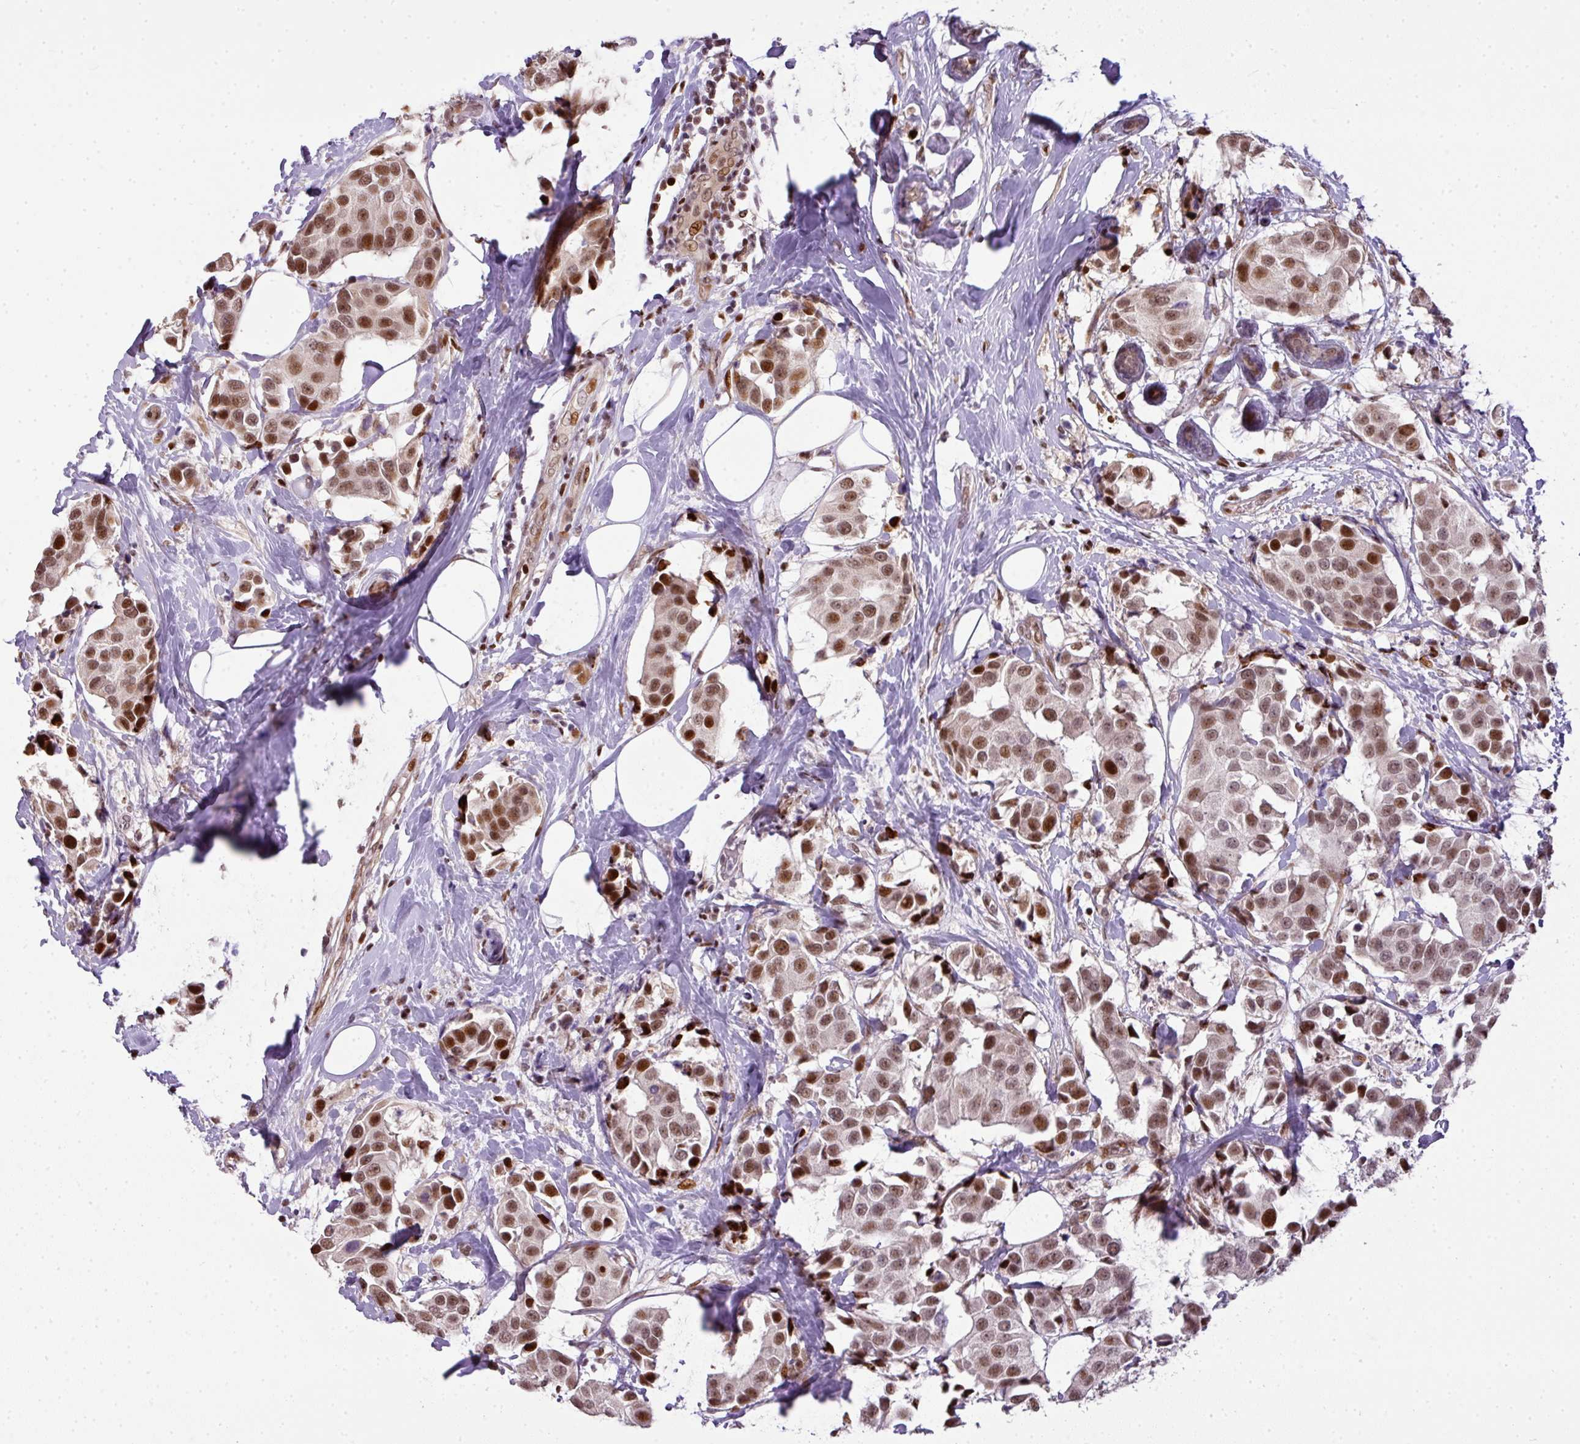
{"staining": {"intensity": "strong", "quantity": ">75%", "location": "nuclear"}, "tissue": "breast cancer", "cell_type": "Tumor cells", "image_type": "cancer", "snomed": [{"axis": "morphology", "description": "Normal tissue, NOS"}, {"axis": "morphology", "description": "Duct carcinoma"}, {"axis": "topography", "description": "Breast"}], "caption": "Immunohistochemistry of human invasive ductal carcinoma (breast) exhibits high levels of strong nuclear positivity in about >75% of tumor cells.", "gene": "MYSM1", "patient": {"sex": "female", "age": 39}}